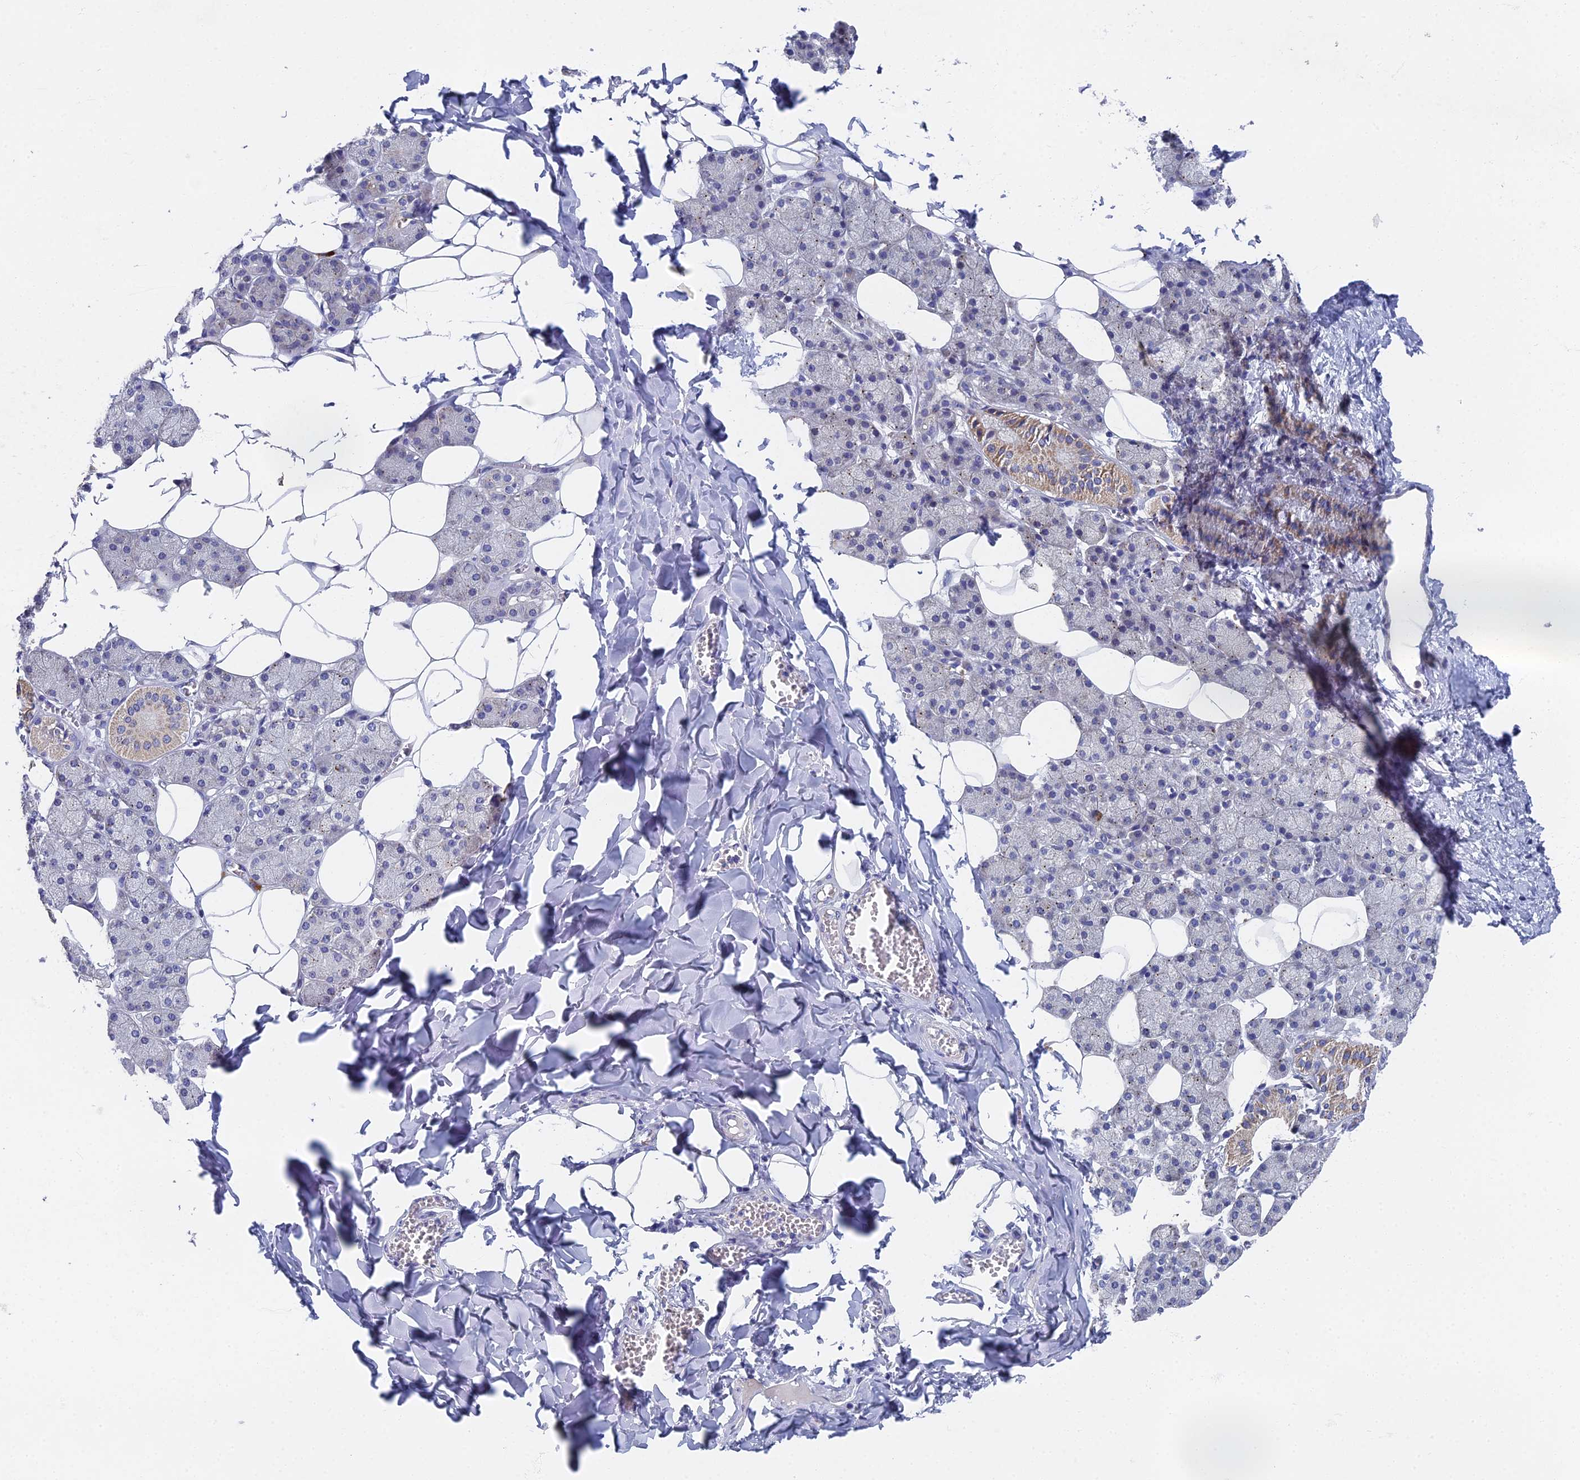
{"staining": {"intensity": "moderate", "quantity": "<25%", "location": "cytoplasmic/membranous"}, "tissue": "salivary gland", "cell_type": "Glandular cells", "image_type": "normal", "snomed": [{"axis": "morphology", "description": "Normal tissue, NOS"}, {"axis": "topography", "description": "Salivary gland"}], "caption": "Glandular cells reveal low levels of moderate cytoplasmic/membranous staining in about <25% of cells in normal human salivary gland.", "gene": "SPIN4", "patient": {"sex": "female", "age": 33}}